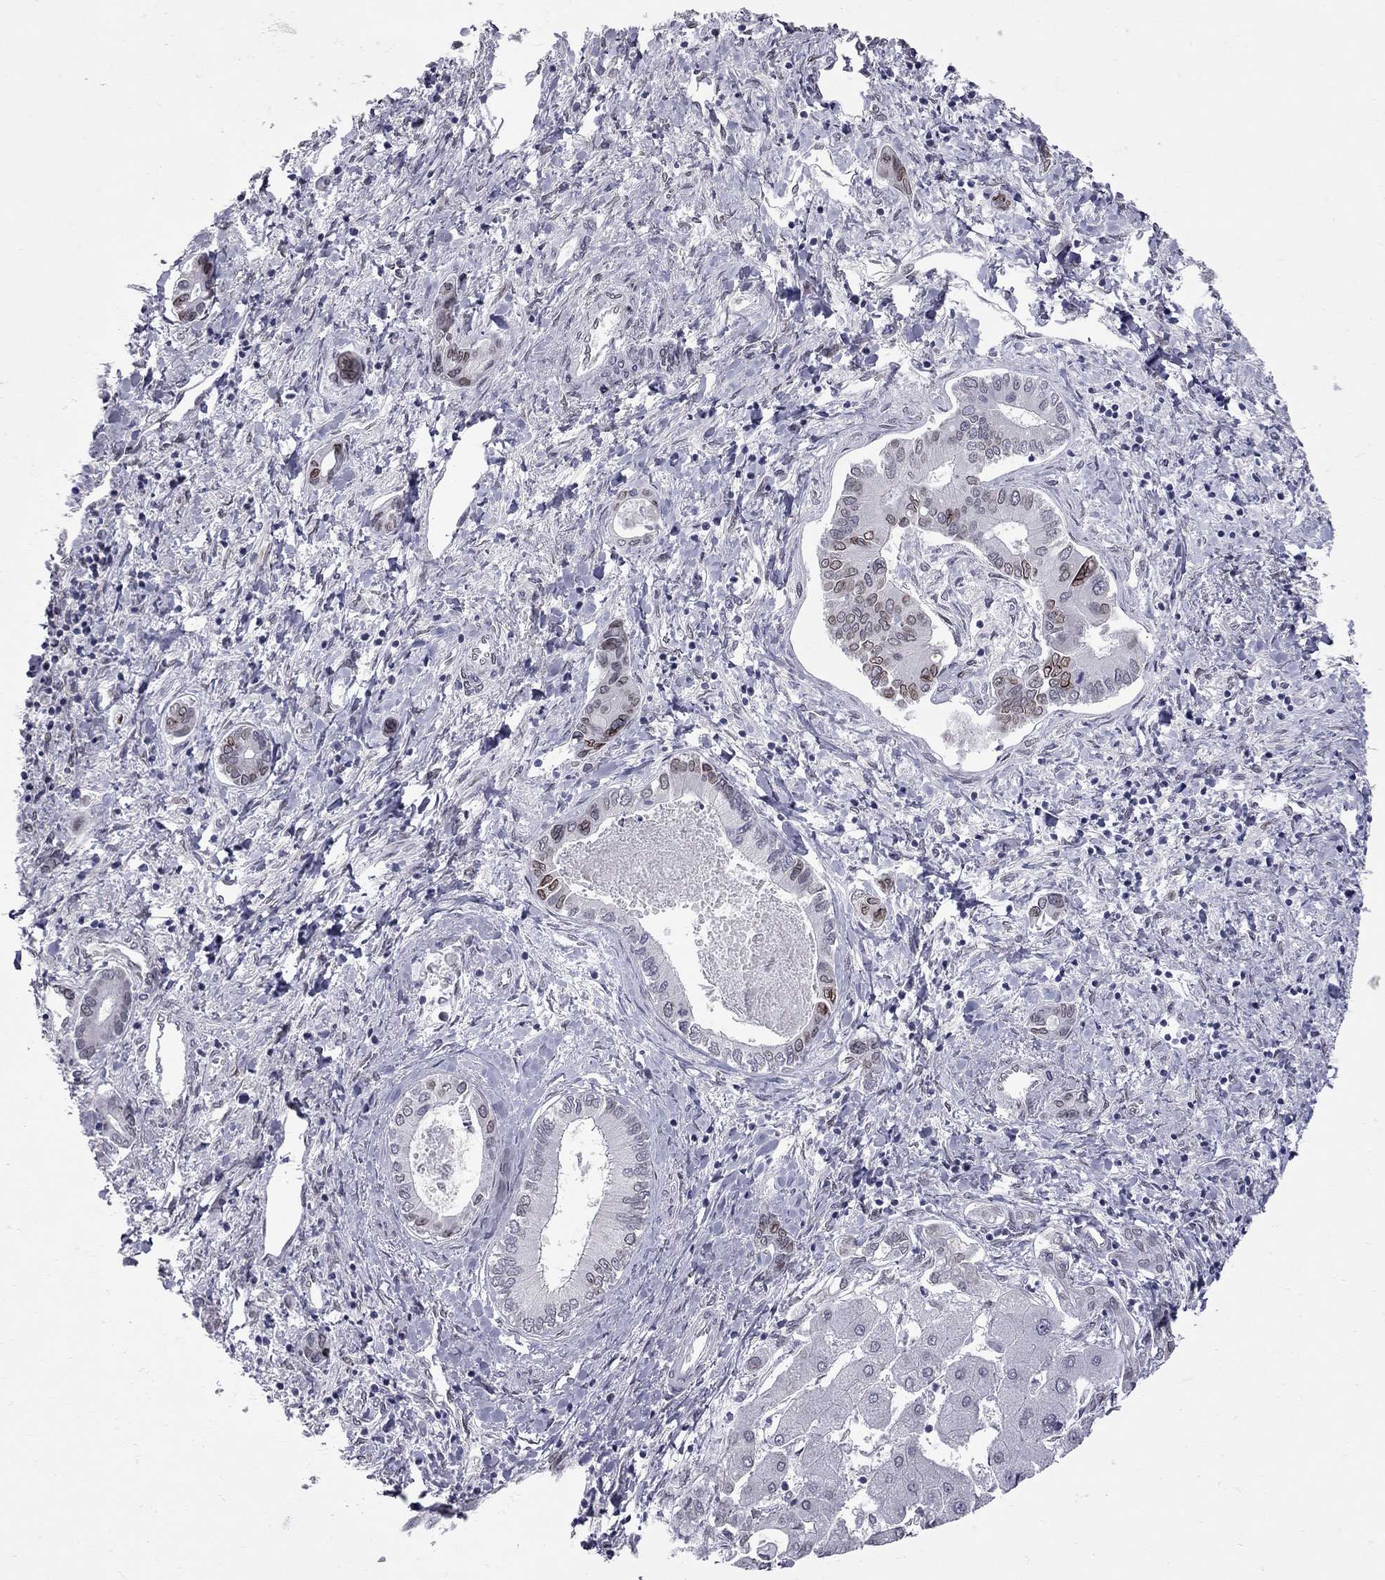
{"staining": {"intensity": "weak", "quantity": "<25%", "location": "nuclear"}, "tissue": "liver cancer", "cell_type": "Tumor cells", "image_type": "cancer", "snomed": [{"axis": "morphology", "description": "Cholangiocarcinoma"}, {"axis": "topography", "description": "Liver"}], "caption": "Photomicrograph shows no significant protein positivity in tumor cells of liver cholangiocarcinoma.", "gene": "CLTCL1", "patient": {"sex": "male", "age": 66}}